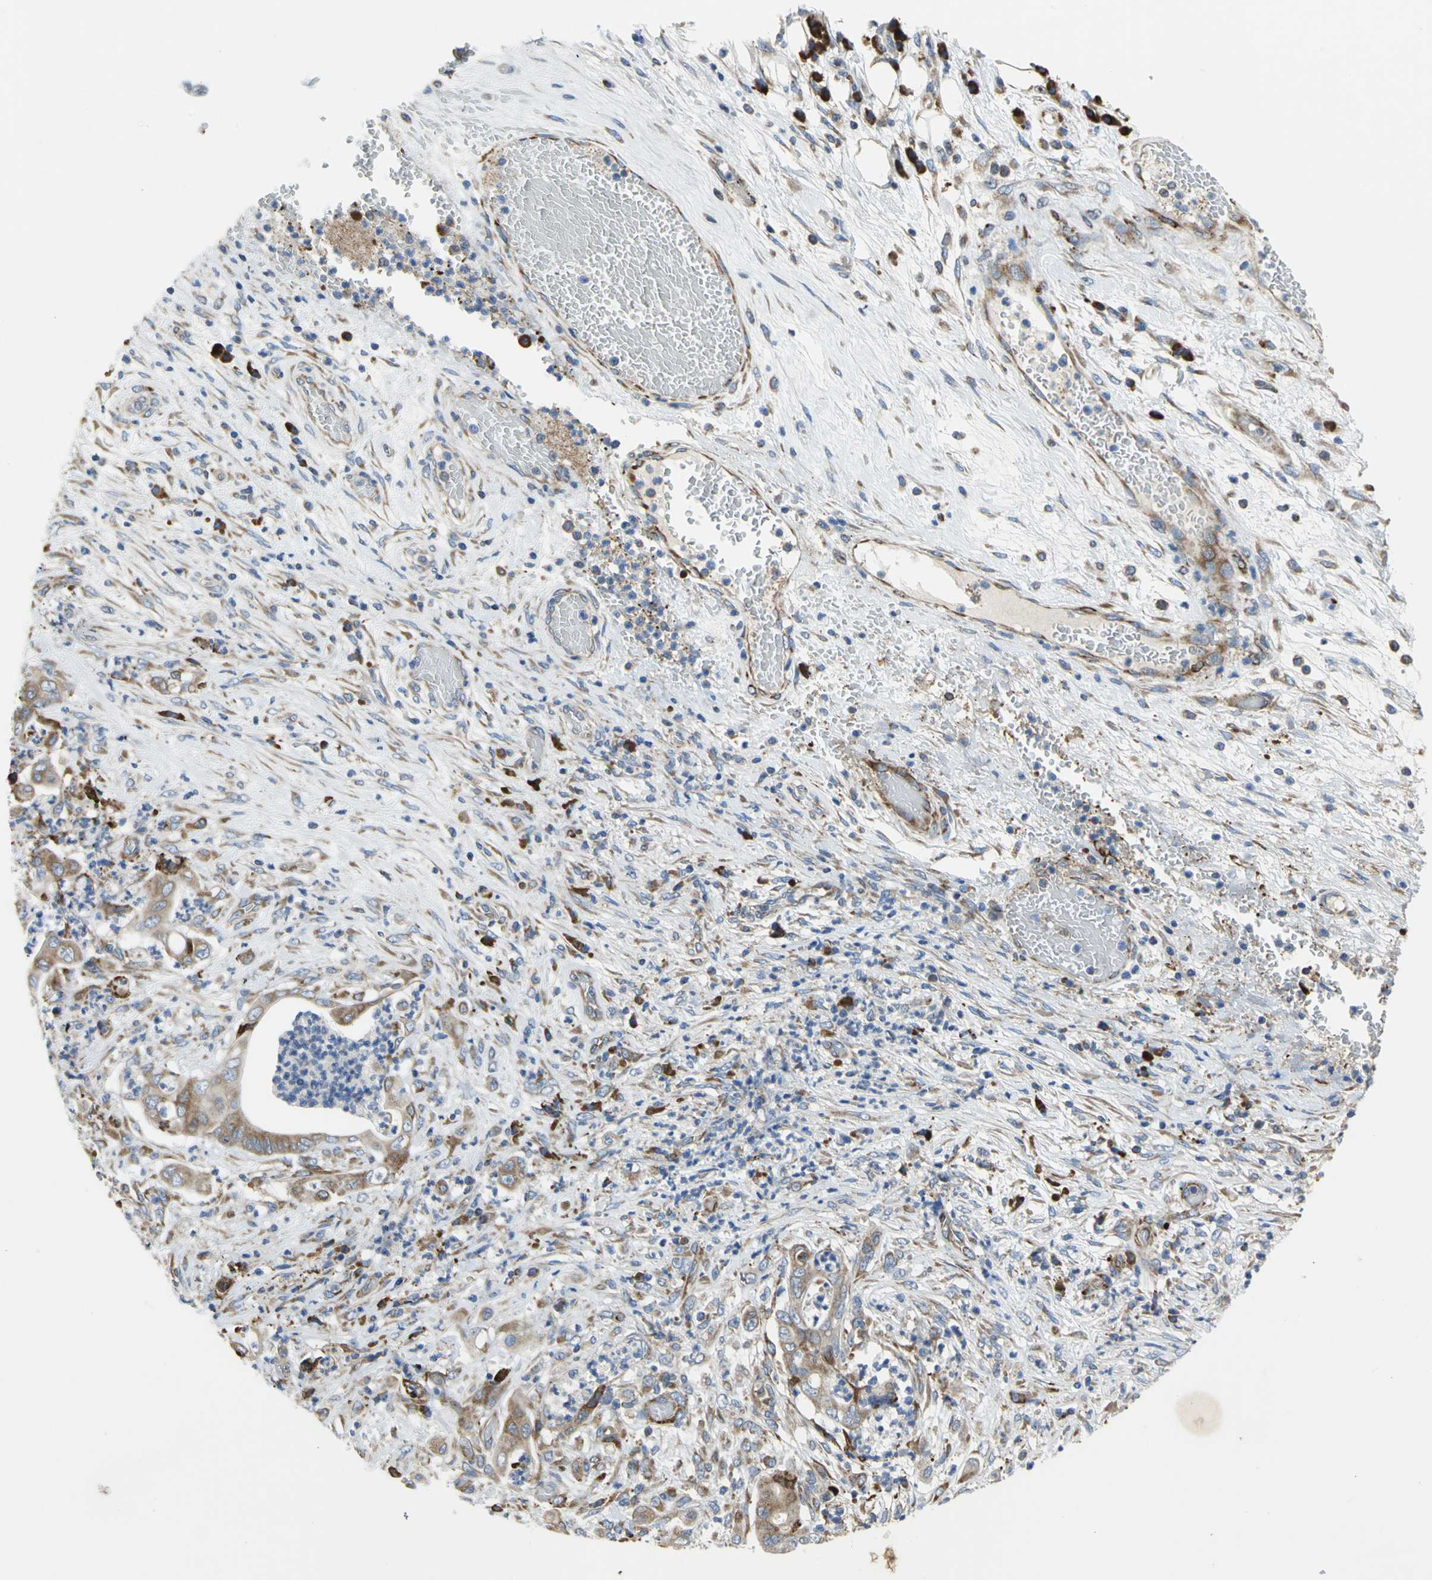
{"staining": {"intensity": "strong", "quantity": ">75%", "location": "cytoplasmic/membranous"}, "tissue": "stomach cancer", "cell_type": "Tumor cells", "image_type": "cancer", "snomed": [{"axis": "morphology", "description": "Adenocarcinoma, NOS"}, {"axis": "topography", "description": "Stomach"}], "caption": "Strong cytoplasmic/membranous protein expression is seen in approximately >75% of tumor cells in adenocarcinoma (stomach).", "gene": "TULP4", "patient": {"sex": "female", "age": 73}}